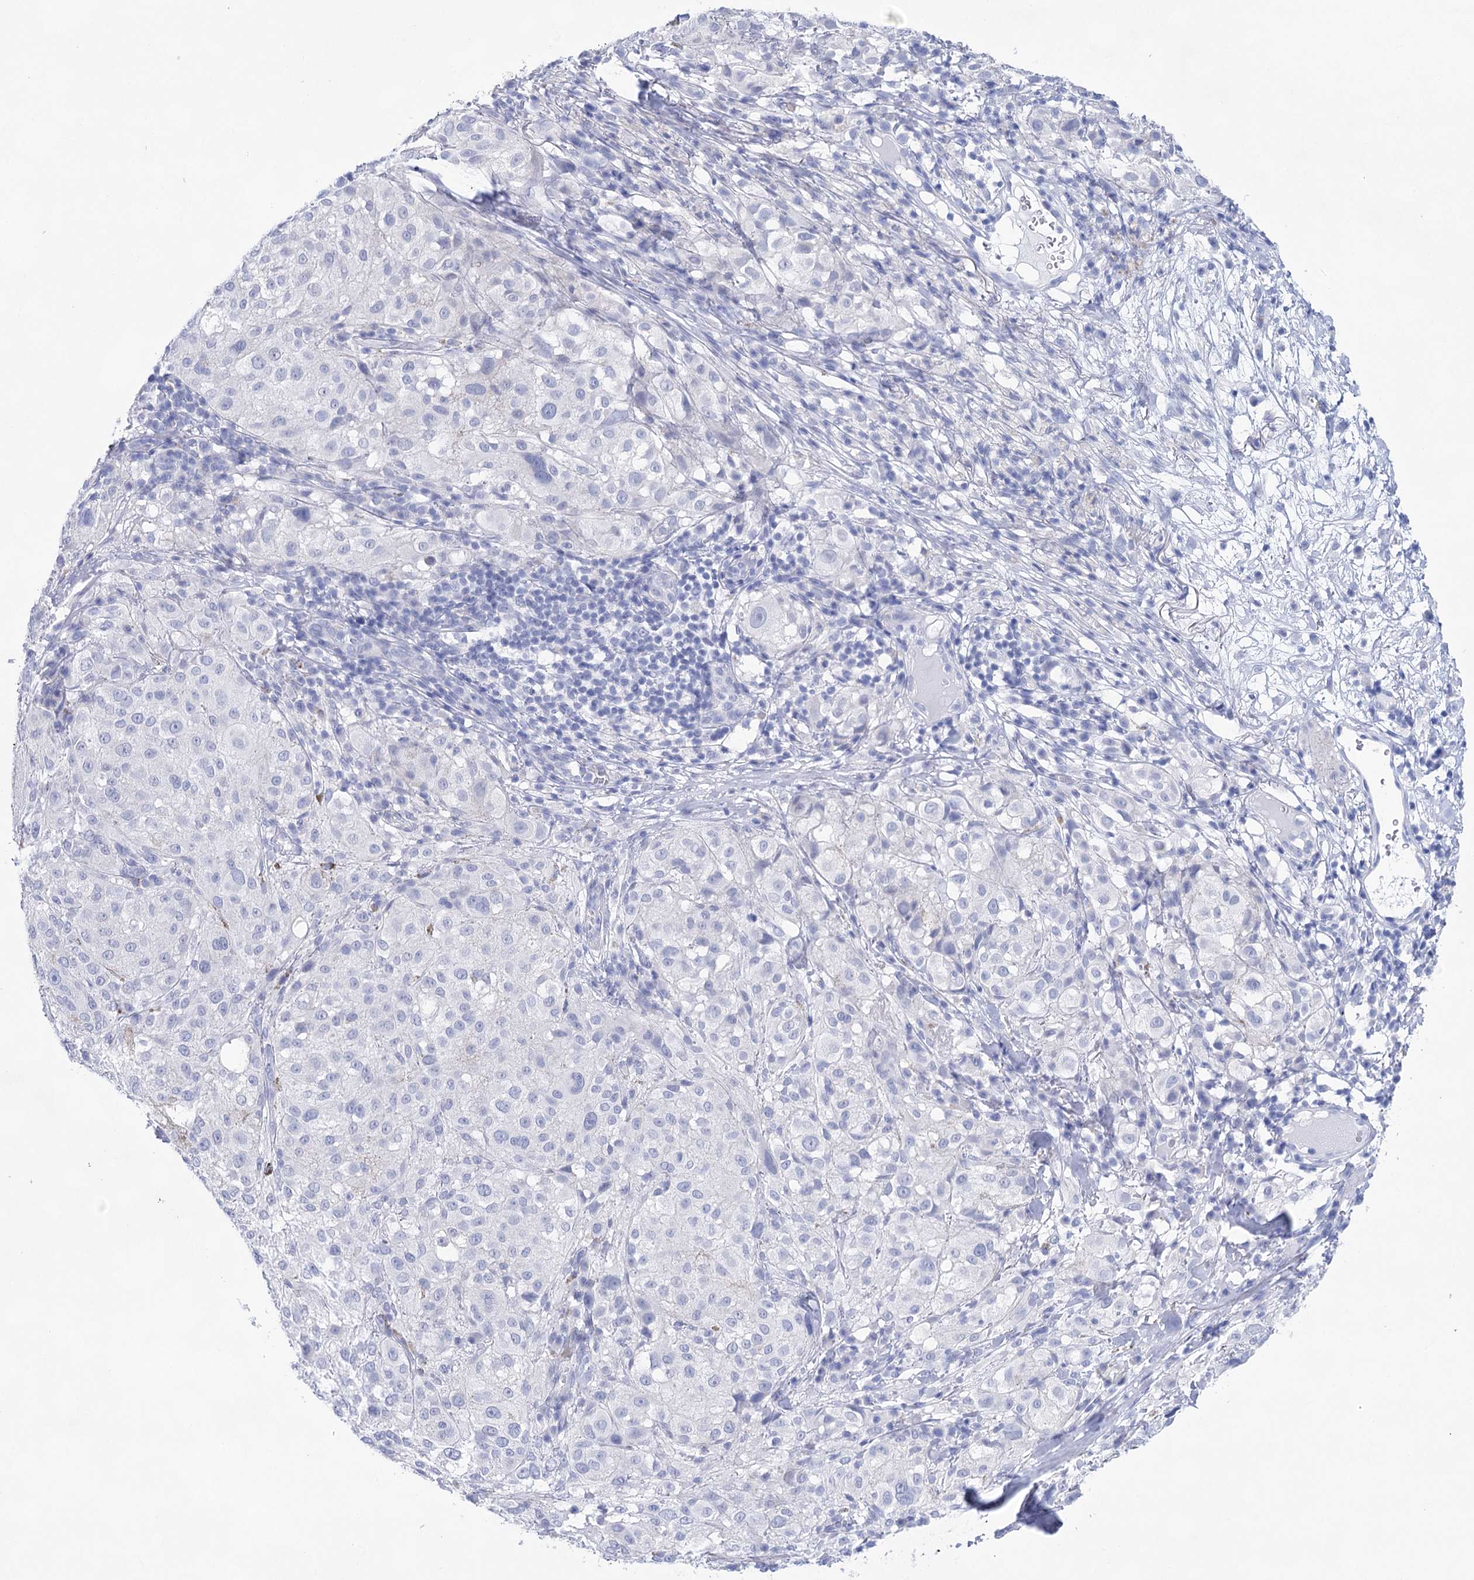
{"staining": {"intensity": "negative", "quantity": "none", "location": "none"}, "tissue": "melanoma", "cell_type": "Tumor cells", "image_type": "cancer", "snomed": [{"axis": "morphology", "description": "Necrosis, NOS"}, {"axis": "morphology", "description": "Malignant melanoma, NOS"}, {"axis": "topography", "description": "Skin"}], "caption": "A micrograph of melanoma stained for a protein exhibits no brown staining in tumor cells. (IHC, brightfield microscopy, high magnification).", "gene": "LALBA", "patient": {"sex": "female", "age": 87}}